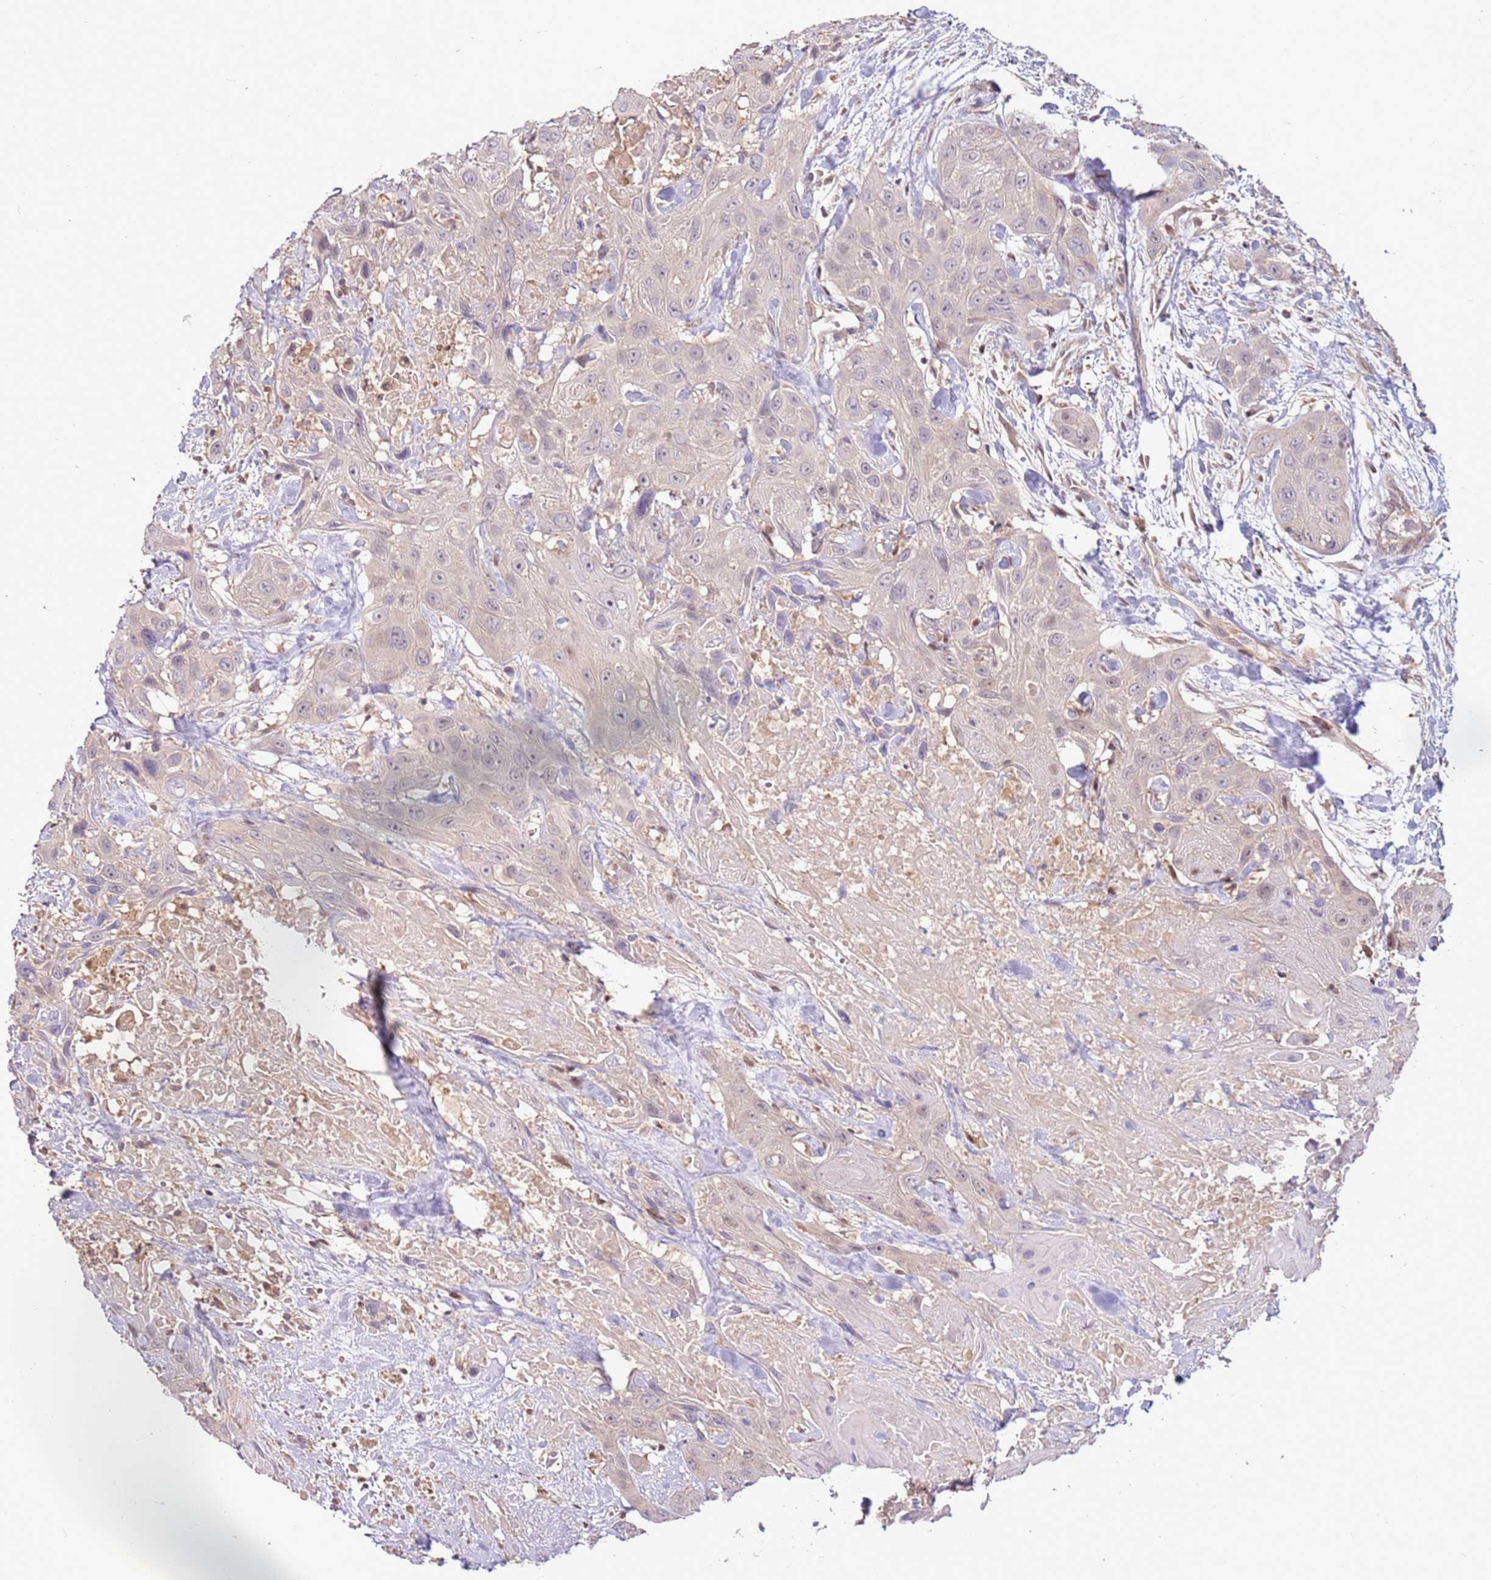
{"staining": {"intensity": "negative", "quantity": "none", "location": "none"}, "tissue": "head and neck cancer", "cell_type": "Tumor cells", "image_type": "cancer", "snomed": [{"axis": "morphology", "description": "Squamous cell carcinoma, NOS"}, {"axis": "topography", "description": "Head-Neck"}], "caption": "DAB (3,3'-diaminobenzidine) immunohistochemical staining of head and neck cancer (squamous cell carcinoma) displays no significant expression in tumor cells. Brightfield microscopy of immunohistochemistry (IHC) stained with DAB (brown) and hematoxylin (blue), captured at high magnification.", "gene": "GSTO2", "patient": {"sex": "male", "age": 81}}